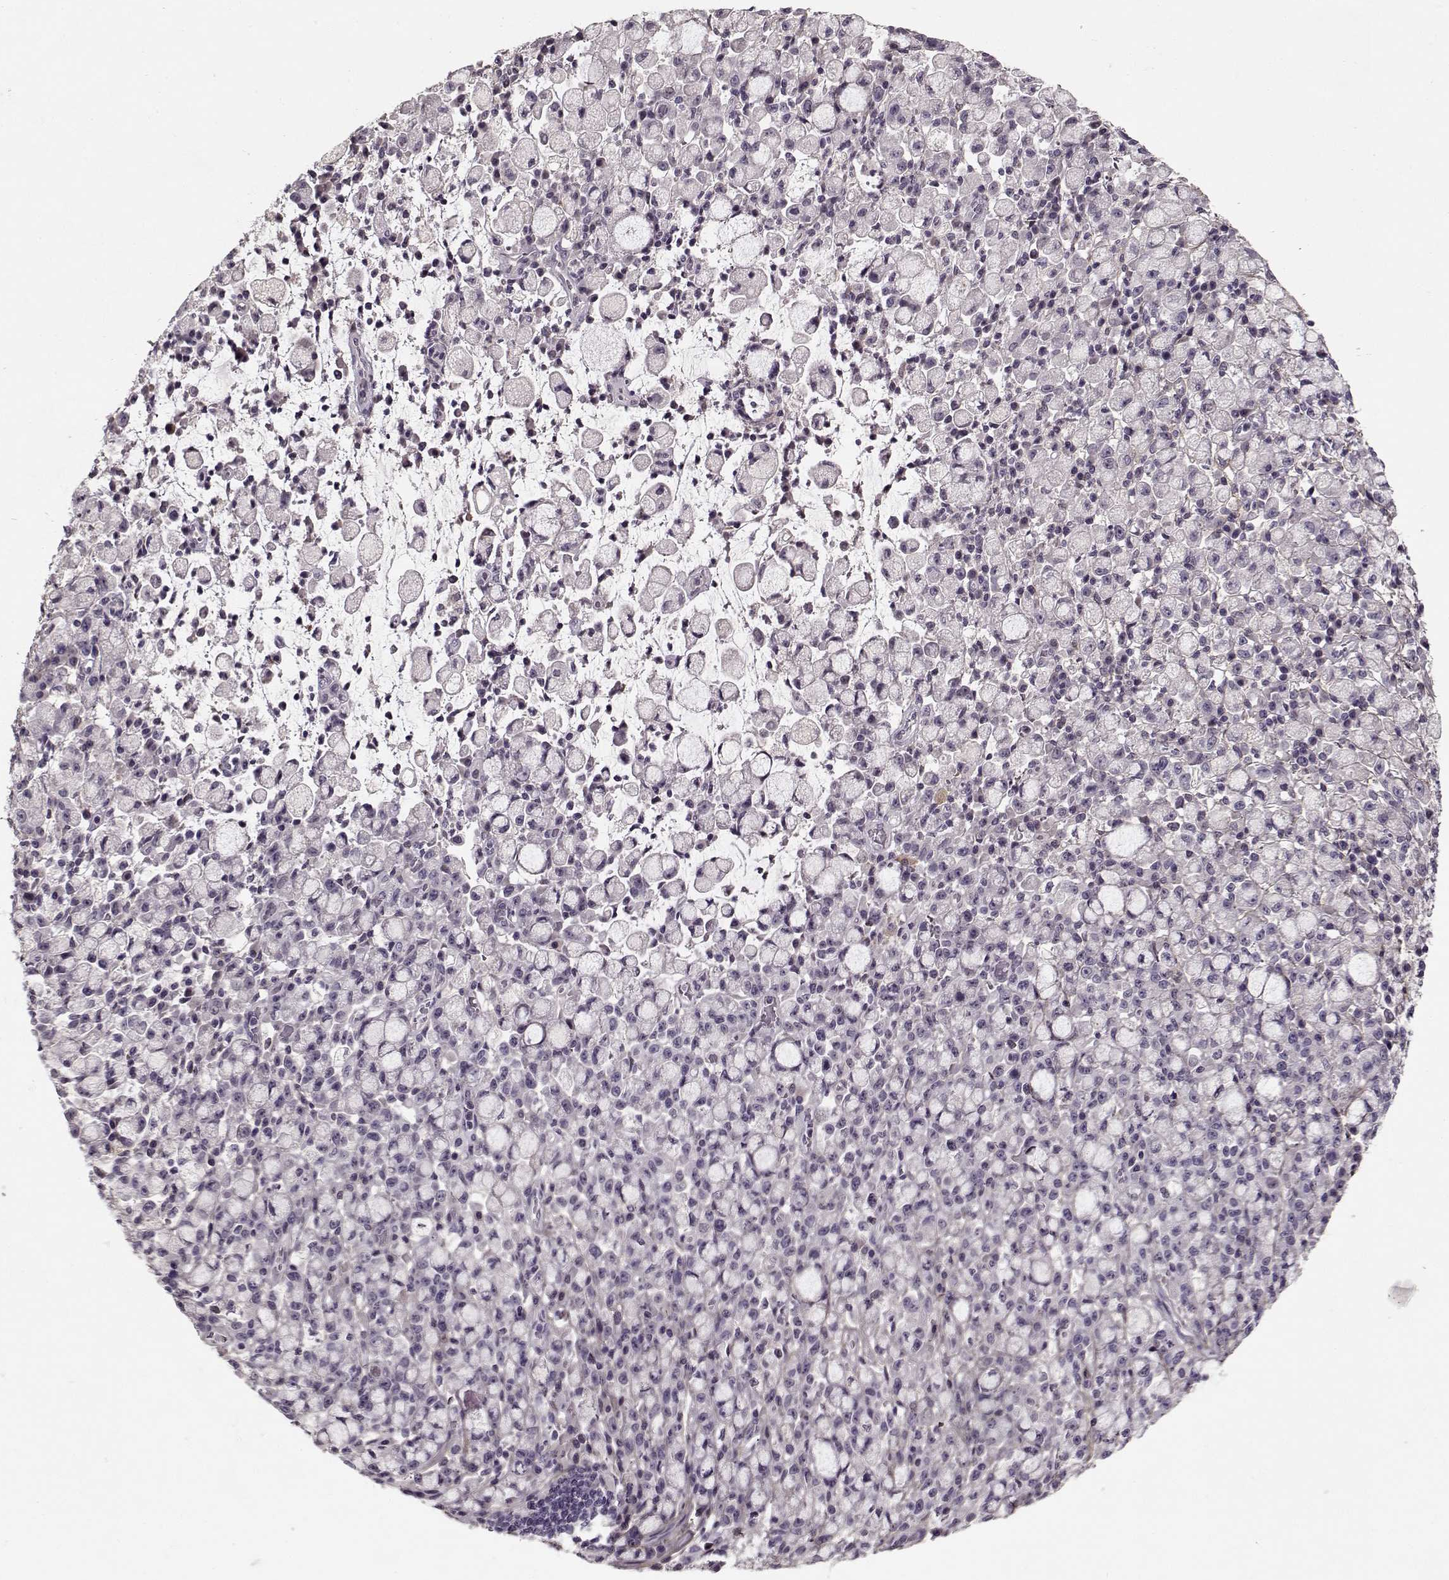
{"staining": {"intensity": "negative", "quantity": "none", "location": "none"}, "tissue": "stomach cancer", "cell_type": "Tumor cells", "image_type": "cancer", "snomed": [{"axis": "morphology", "description": "Adenocarcinoma, NOS"}, {"axis": "topography", "description": "Stomach"}], "caption": "This is an immunohistochemistry image of human adenocarcinoma (stomach). There is no staining in tumor cells.", "gene": "LUM", "patient": {"sex": "male", "age": 58}}